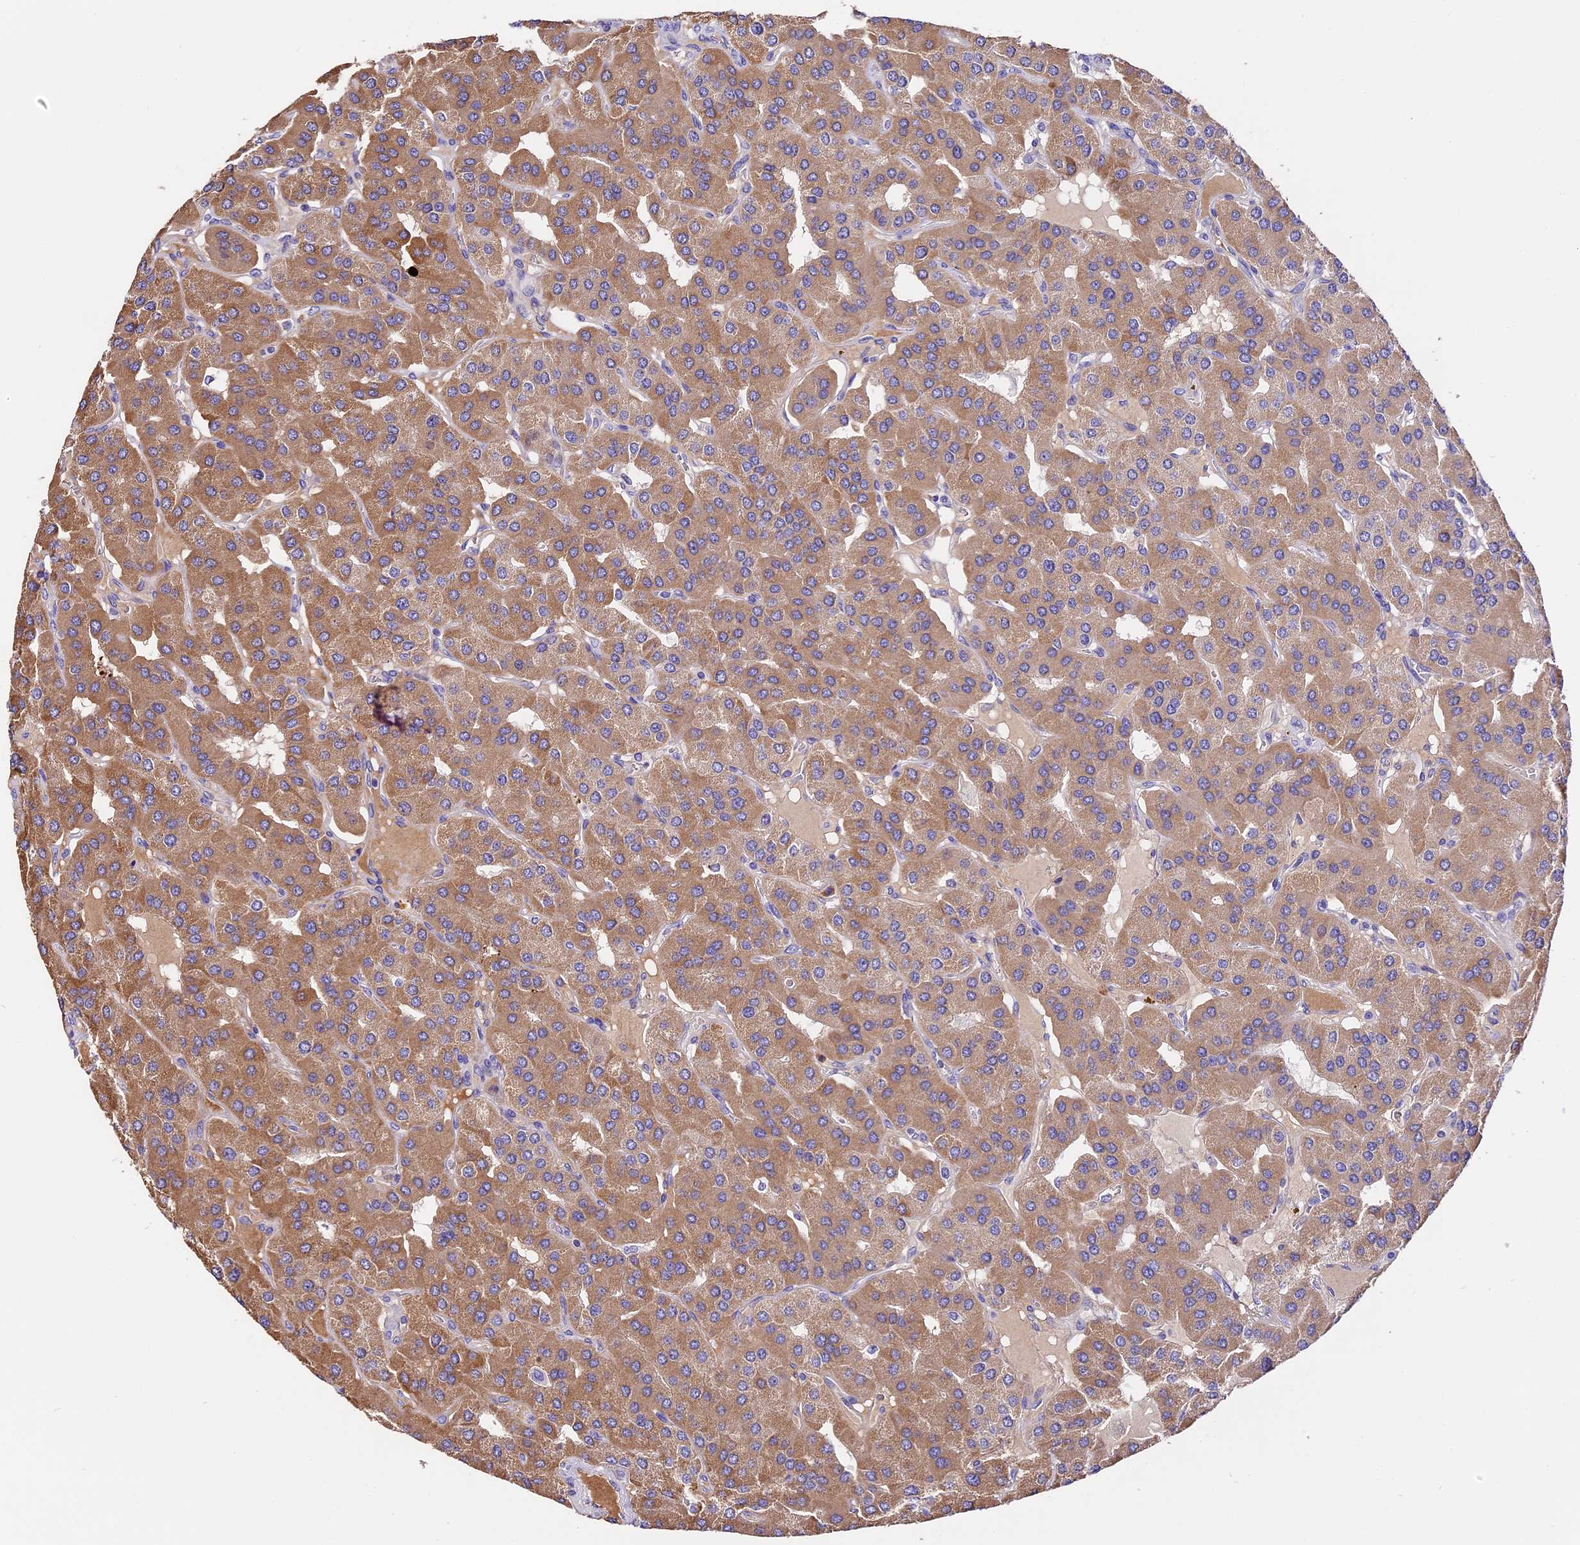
{"staining": {"intensity": "moderate", "quantity": ">75%", "location": "cytoplasmic/membranous"}, "tissue": "parathyroid gland", "cell_type": "Glandular cells", "image_type": "normal", "snomed": [{"axis": "morphology", "description": "Normal tissue, NOS"}, {"axis": "morphology", "description": "Adenoma, NOS"}, {"axis": "topography", "description": "Parathyroid gland"}], "caption": "Immunohistochemical staining of normal parathyroid gland reveals >75% levels of moderate cytoplasmic/membranous protein staining in approximately >75% of glandular cells. (Brightfield microscopy of DAB IHC at high magnification).", "gene": "MAP3K7CL", "patient": {"sex": "female", "age": 86}}